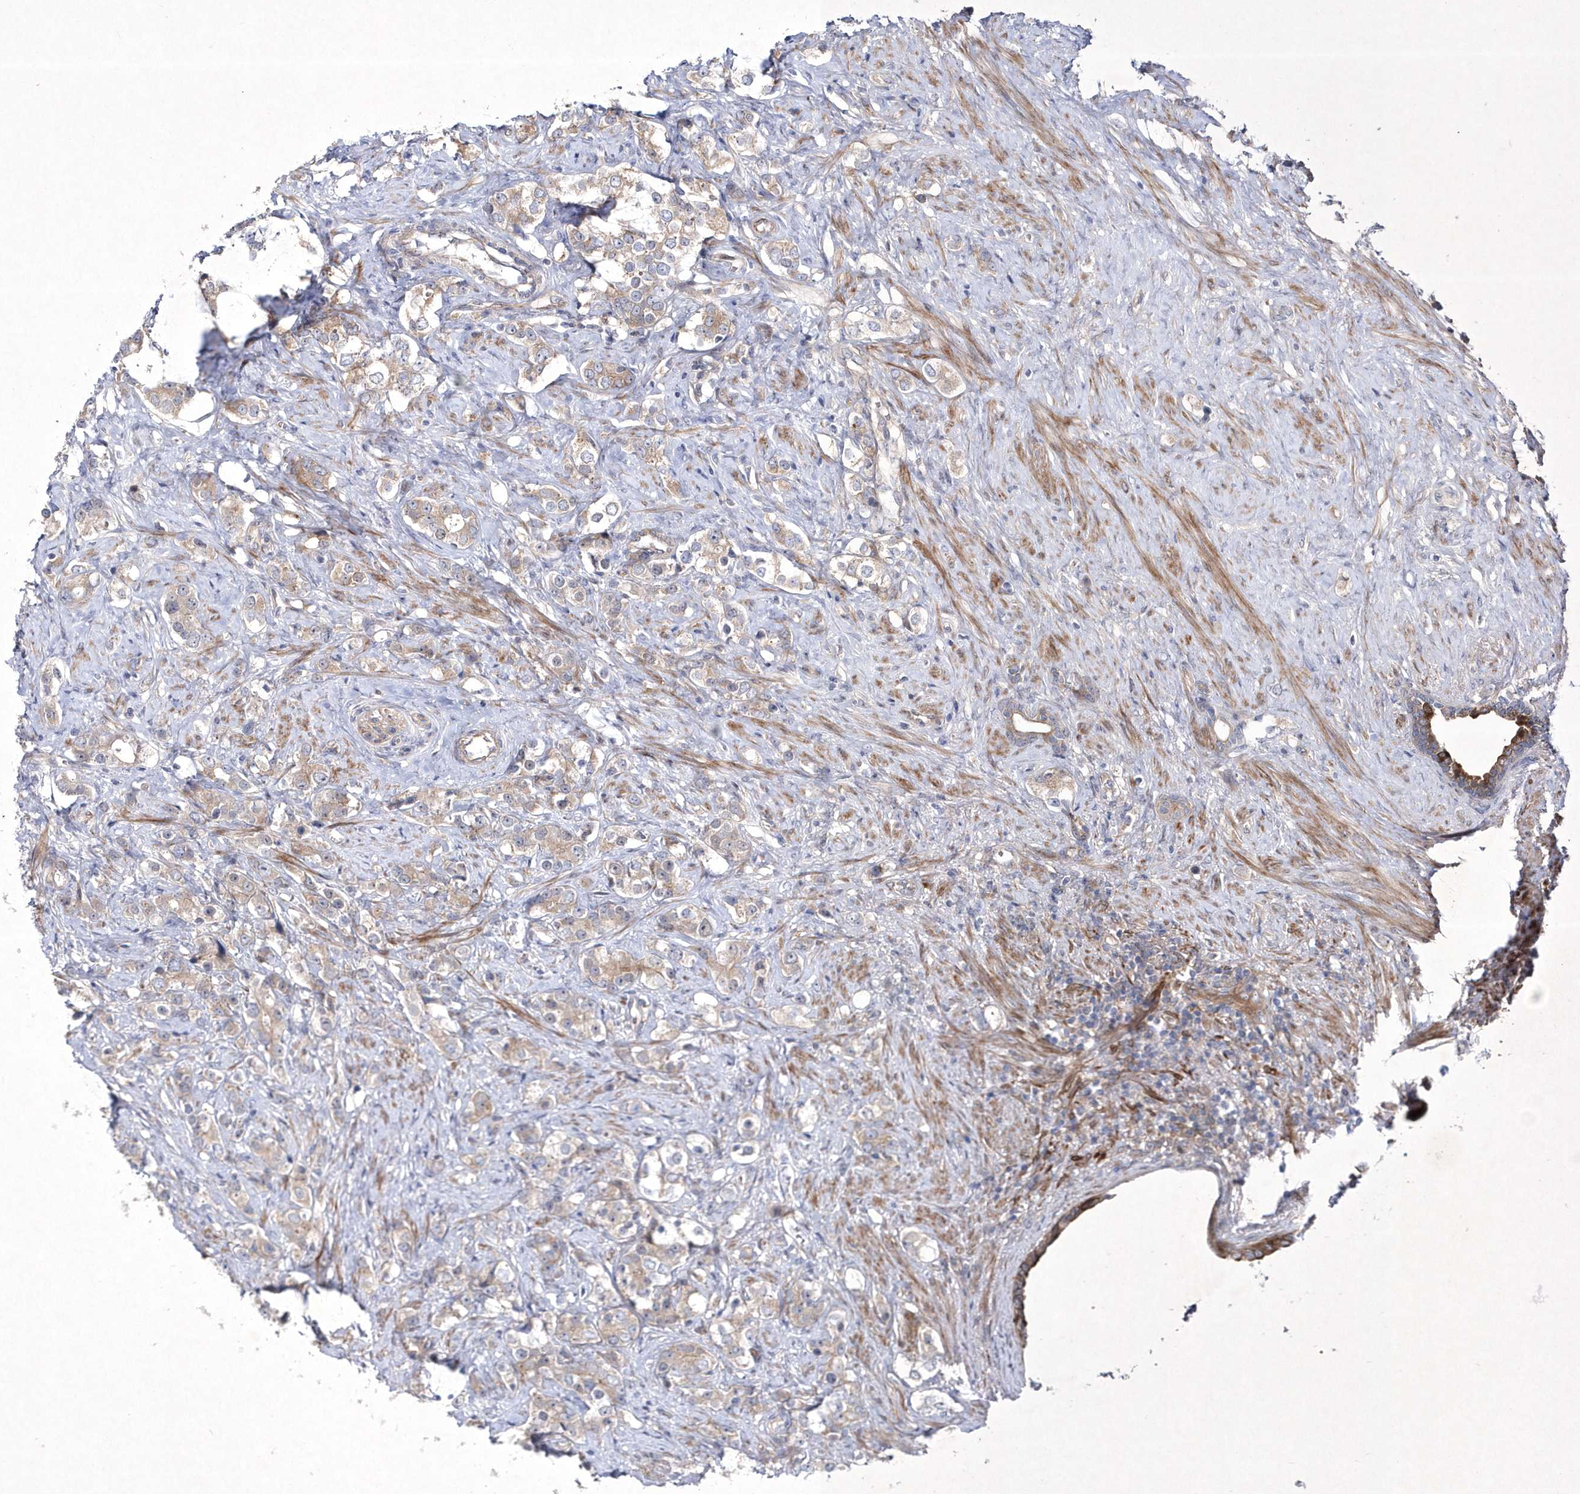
{"staining": {"intensity": "weak", "quantity": "25%-75%", "location": "cytoplasmic/membranous"}, "tissue": "prostate cancer", "cell_type": "Tumor cells", "image_type": "cancer", "snomed": [{"axis": "morphology", "description": "Adenocarcinoma, High grade"}, {"axis": "topography", "description": "Prostate"}], "caption": "High-magnification brightfield microscopy of prostate cancer (adenocarcinoma (high-grade)) stained with DAB (3,3'-diaminobenzidine) (brown) and counterstained with hematoxylin (blue). tumor cells exhibit weak cytoplasmic/membranous positivity is identified in about25%-75% of cells. (DAB (3,3'-diaminobenzidine) IHC, brown staining for protein, blue staining for nuclei).", "gene": "DSPP", "patient": {"sex": "male", "age": 63}}